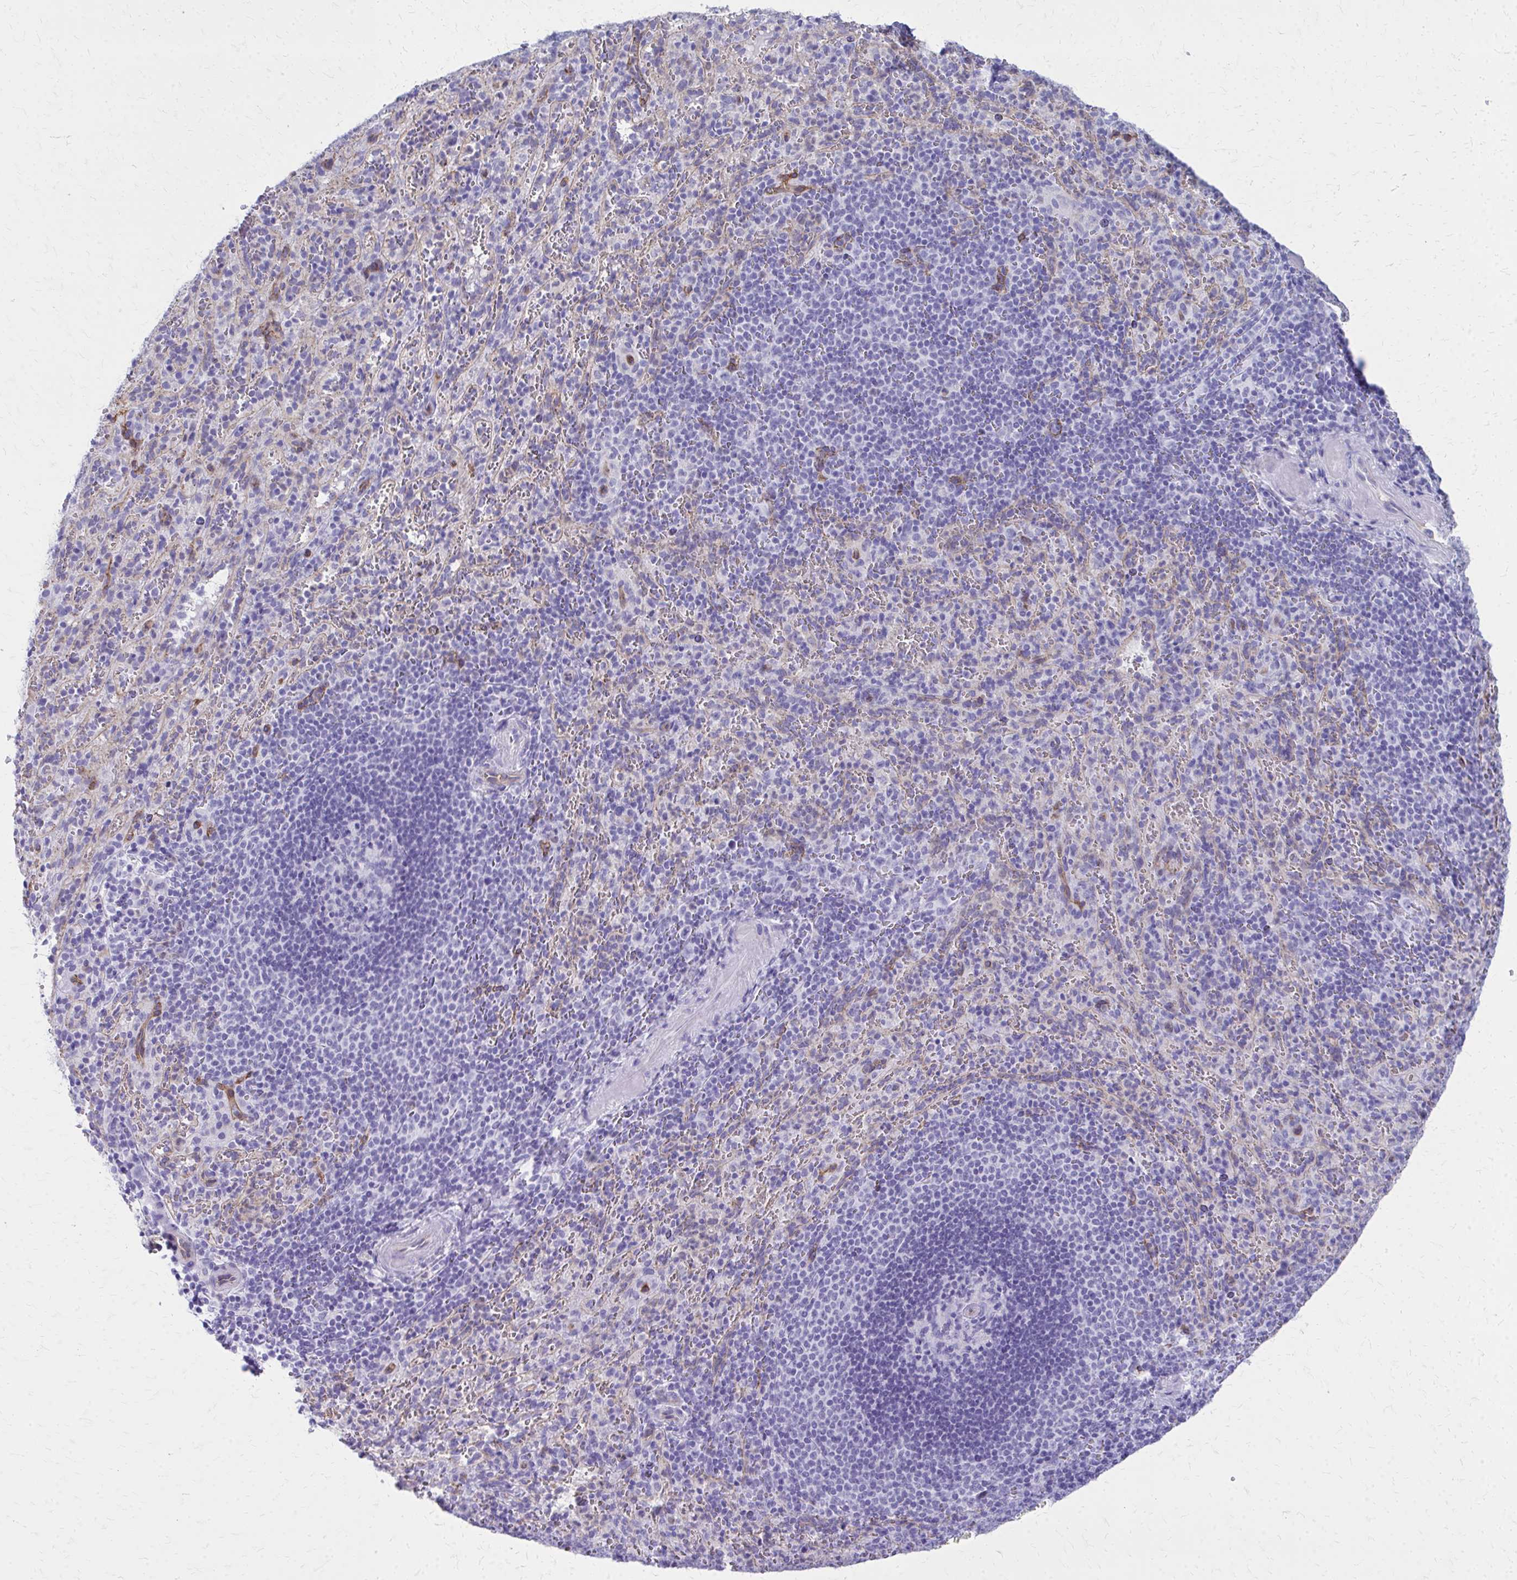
{"staining": {"intensity": "negative", "quantity": "none", "location": "none"}, "tissue": "spleen", "cell_type": "Cells in red pulp", "image_type": "normal", "snomed": [{"axis": "morphology", "description": "Normal tissue, NOS"}, {"axis": "topography", "description": "Spleen"}], "caption": "Immunohistochemistry of unremarkable human spleen exhibits no positivity in cells in red pulp.", "gene": "TPSG1", "patient": {"sex": "male", "age": 57}}